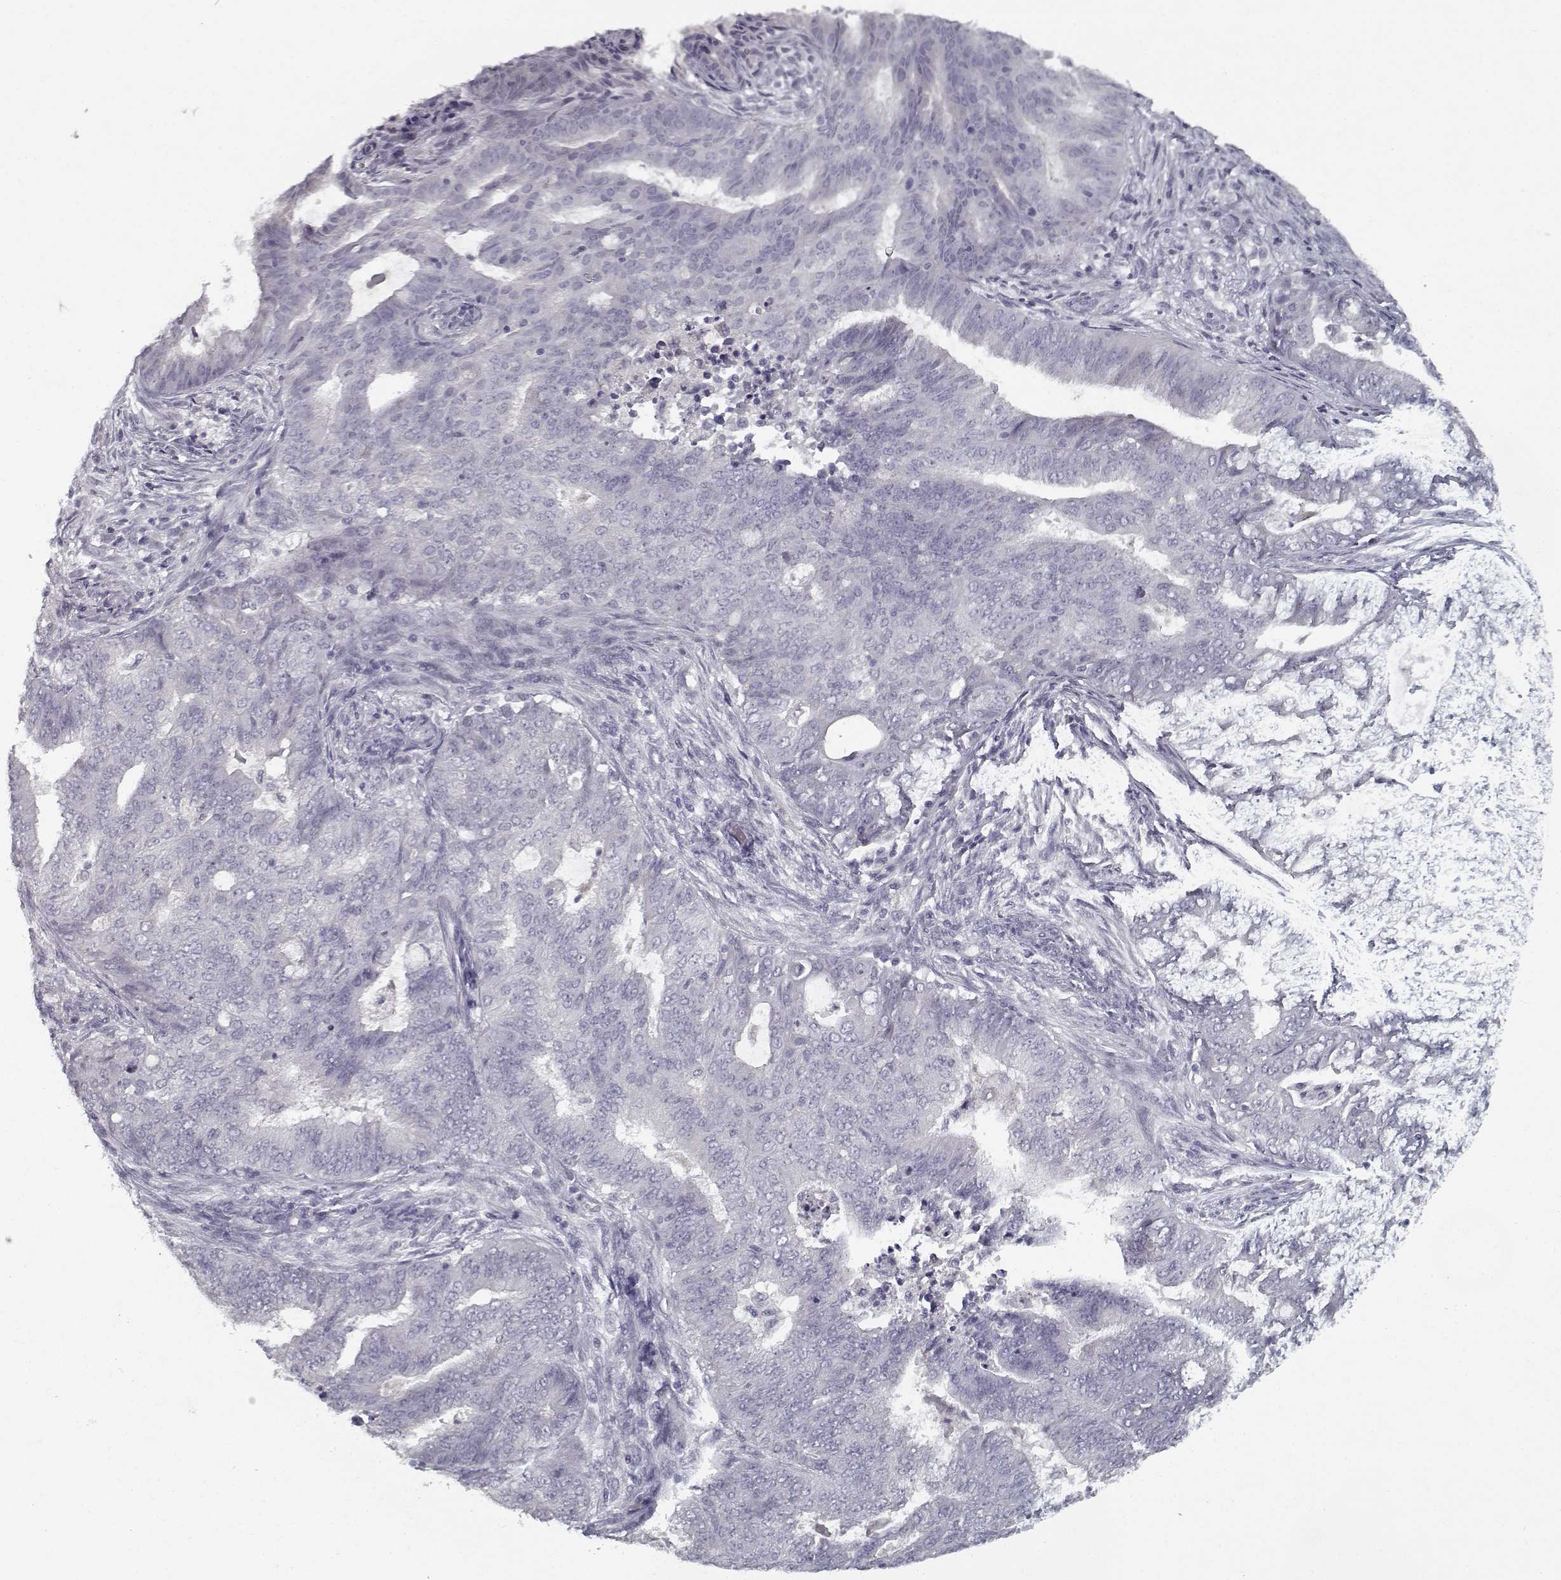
{"staining": {"intensity": "negative", "quantity": "none", "location": "none"}, "tissue": "endometrial cancer", "cell_type": "Tumor cells", "image_type": "cancer", "snomed": [{"axis": "morphology", "description": "Adenocarcinoma, NOS"}, {"axis": "topography", "description": "Endometrium"}], "caption": "DAB immunohistochemical staining of human endometrial cancer shows no significant expression in tumor cells.", "gene": "GAD2", "patient": {"sex": "female", "age": 62}}